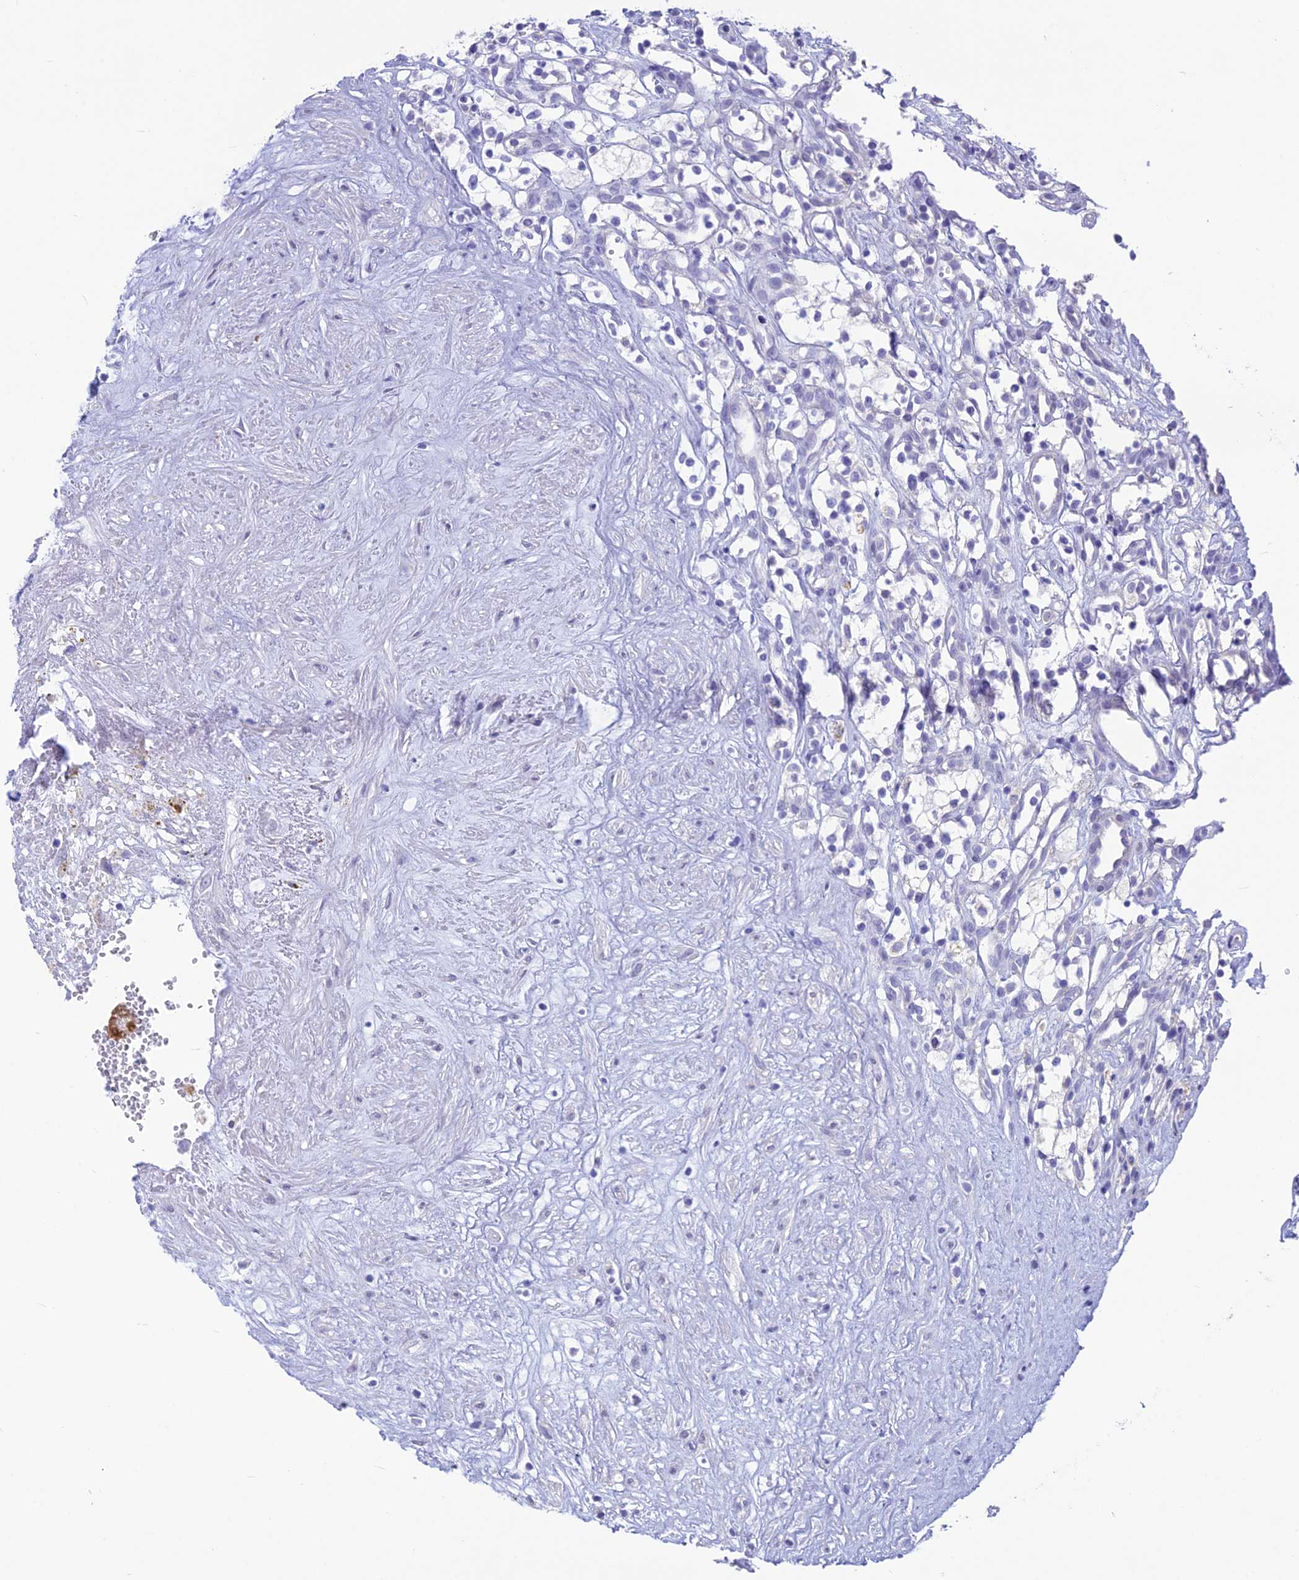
{"staining": {"intensity": "negative", "quantity": "none", "location": "none"}, "tissue": "renal cancer", "cell_type": "Tumor cells", "image_type": "cancer", "snomed": [{"axis": "morphology", "description": "Adenocarcinoma, NOS"}, {"axis": "topography", "description": "Kidney"}], "caption": "Human renal cancer (adenocarcinoma) stained for a protein using immunohistochemistry reveals no positivity in tumor cells.", "gene": "SNTN", "patient": {"sex": "male", "age": 59}}